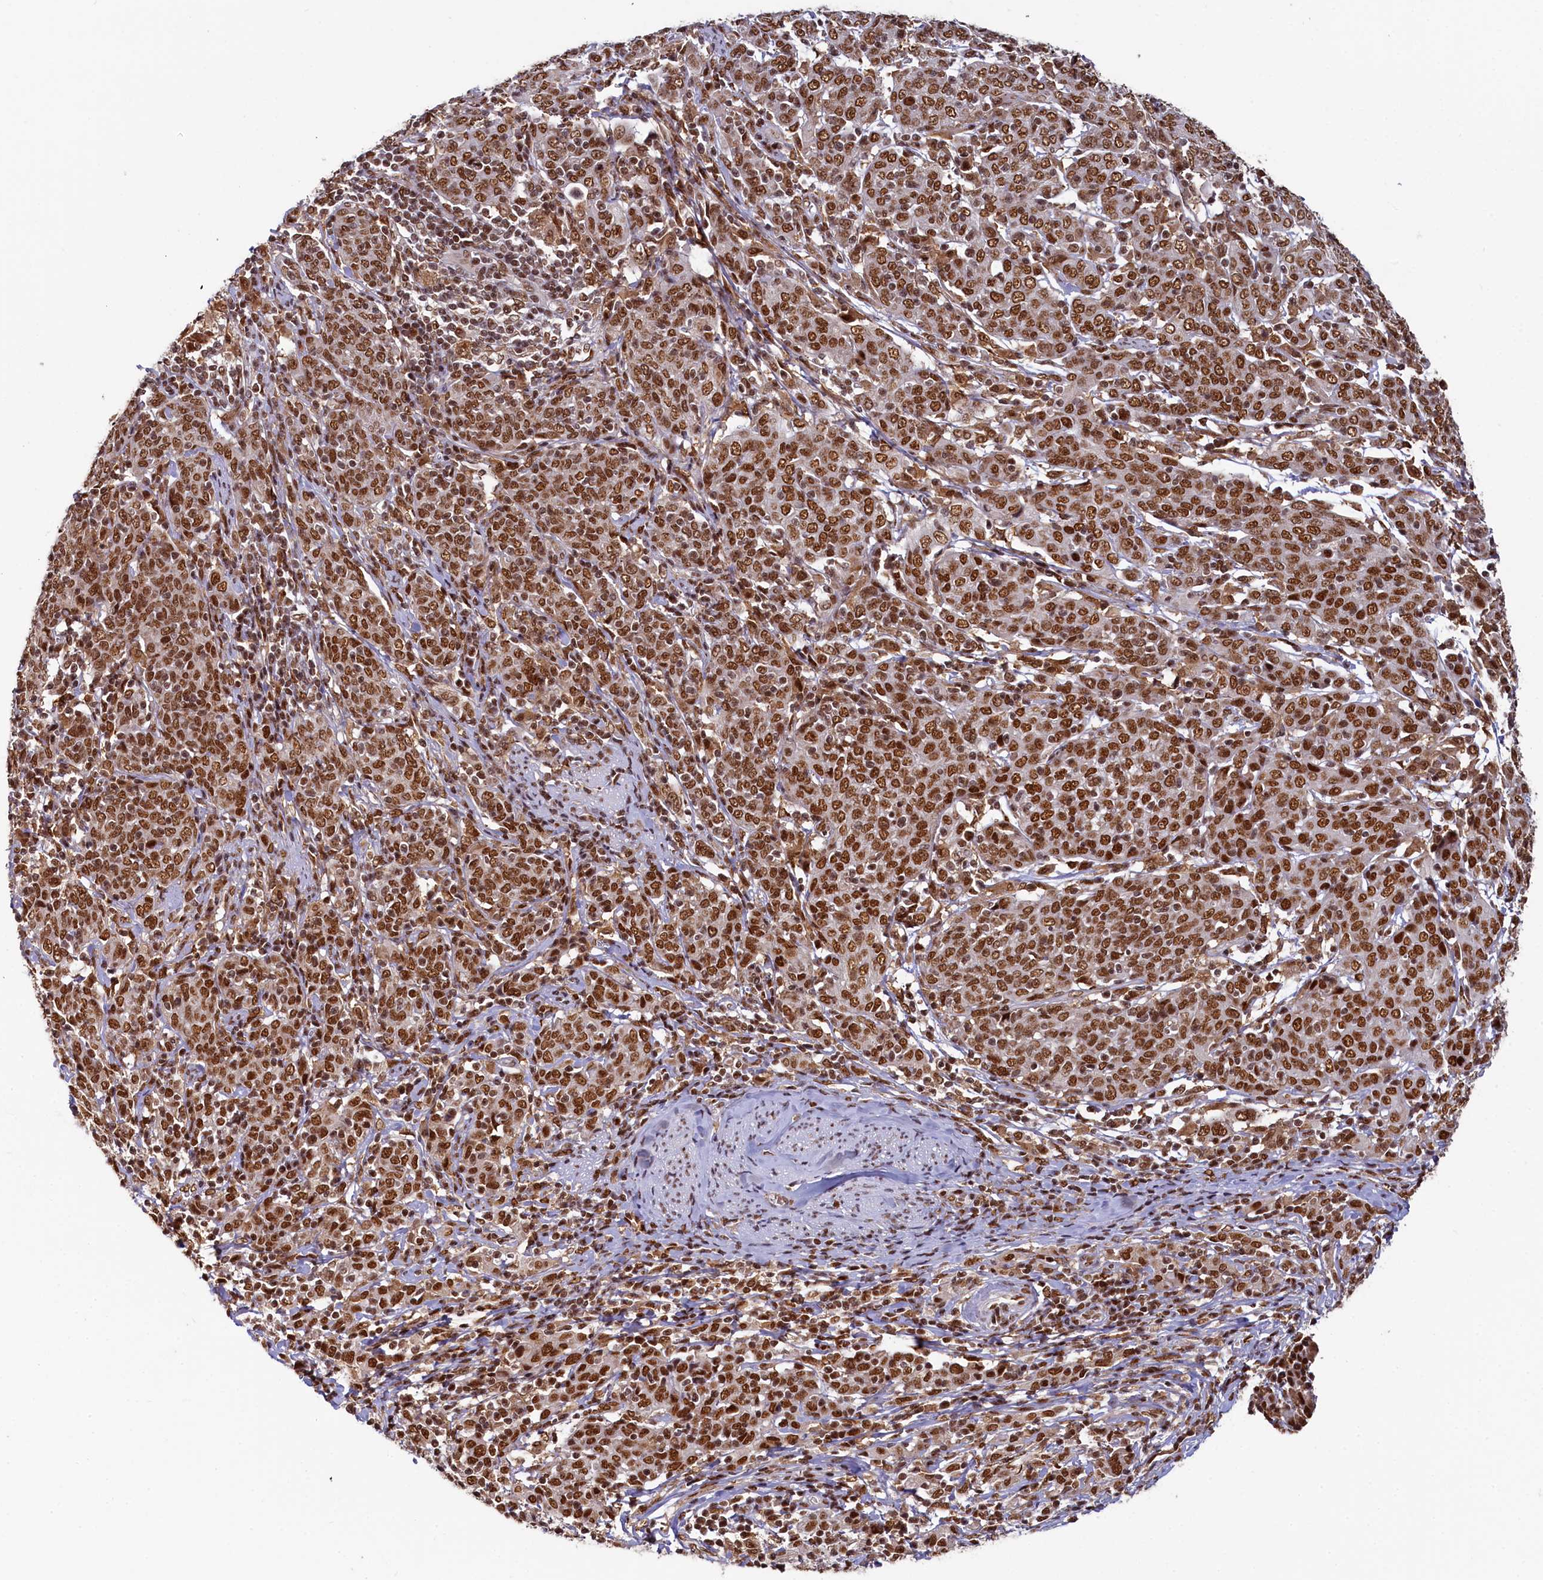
{"staining": {"intensity": "strong", "quantity": ">75%", "location": "nuclear"}, "tissue": "cervical cancer", "cell_type": "Tumor cells", "image_type": "cancer", "snomed": [{"axis": "morphology", "description": "Squamous cell carcinoma, NOS"}, {"axis": "topography", "description": "Cervix"}], "caption": "Cervical squamous cell carcinoma tissue exhibits strong nuclear positivity in approximately >75% of tumor cells, visualized by immunohistochemistry.", "gene": "PPHLN1", "patient": {"sex": "female", "age": 67}}